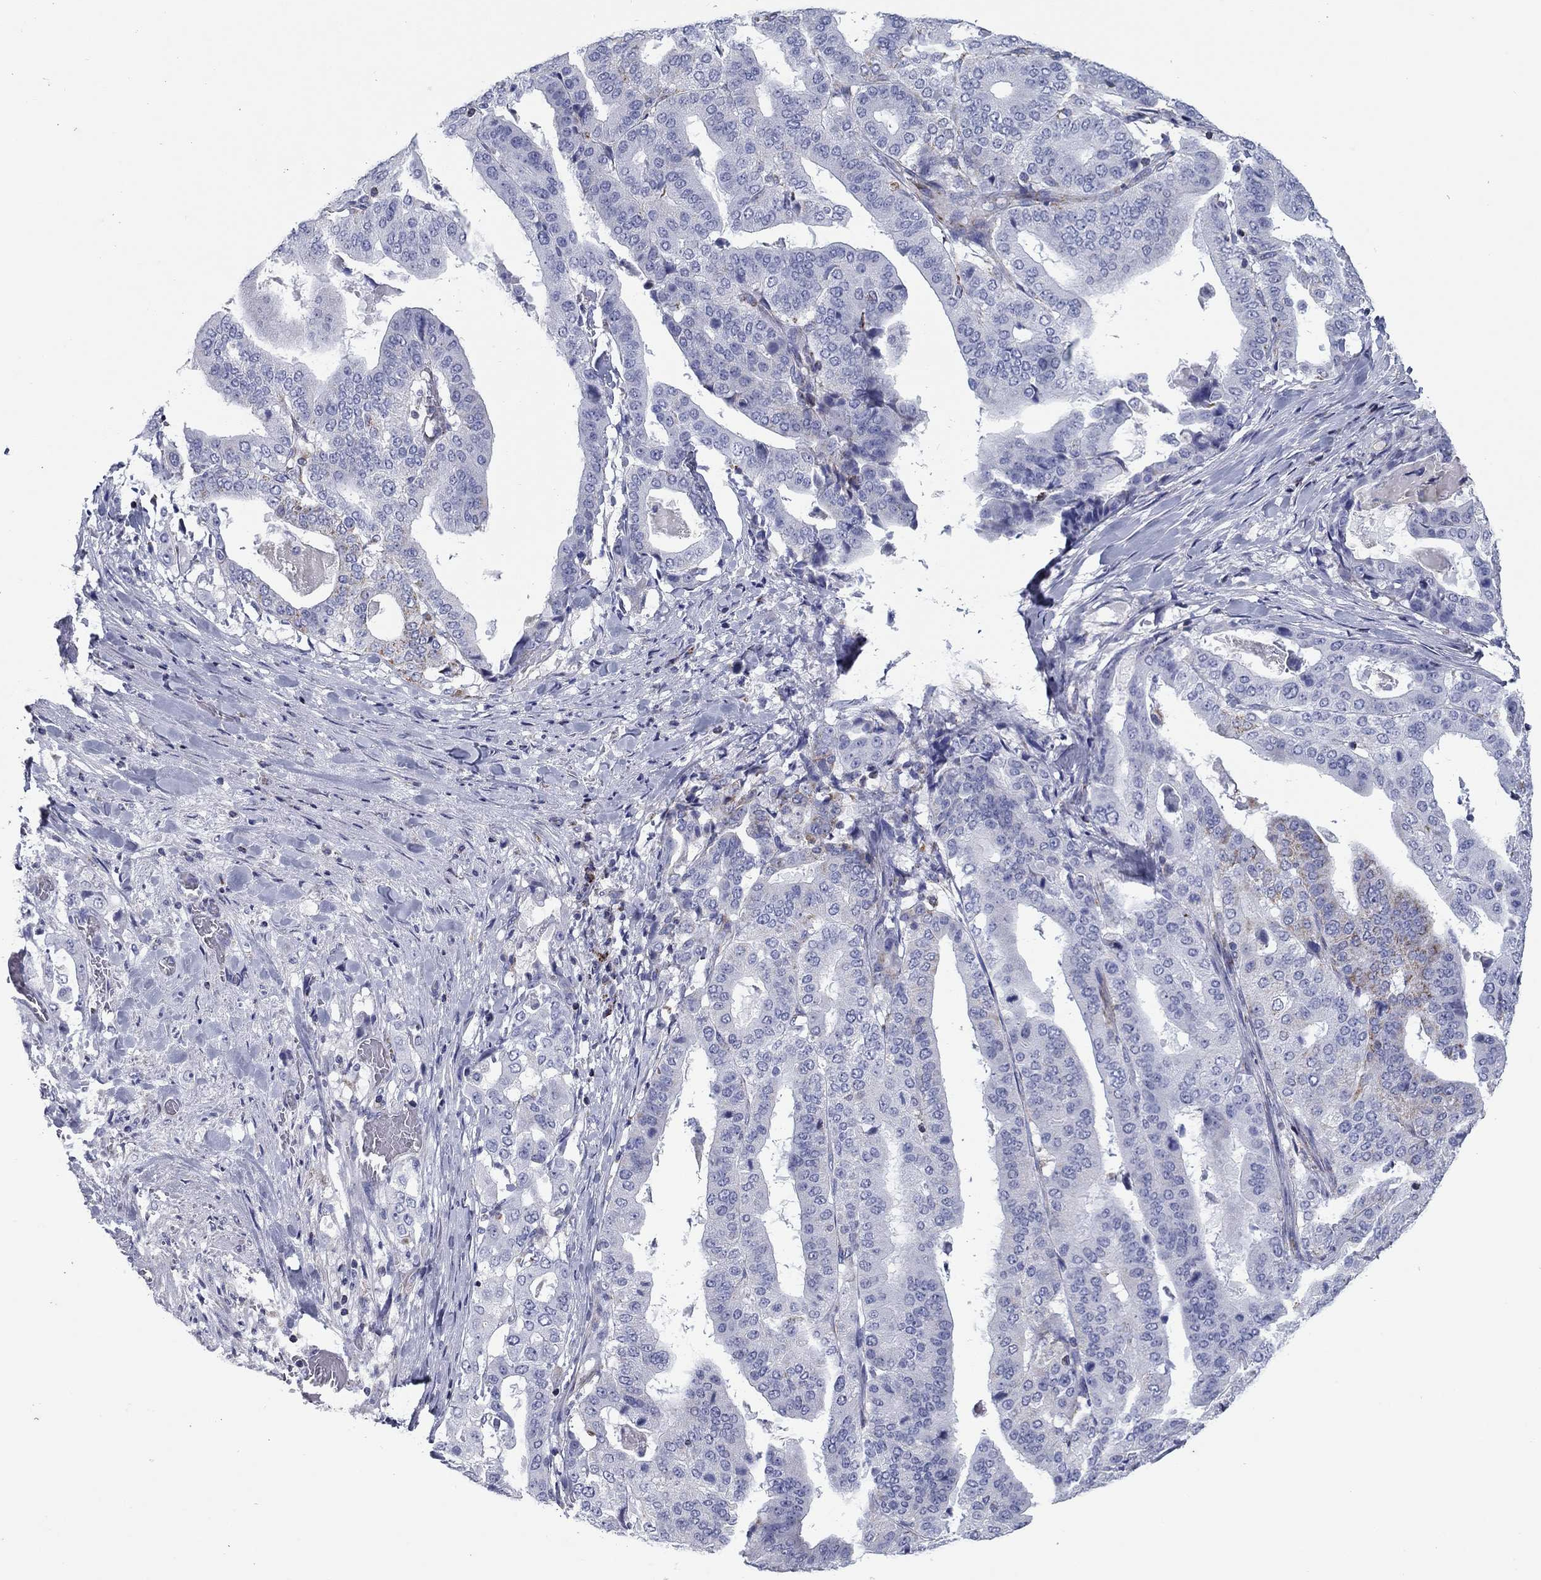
{"staining": {"intensity": "weak", "quantity": "<25%", "location": "cytoplasmic/membranous"}, "tissue": "stomach cancer", "cell_type": "Tumor cells", "image_type": "cancer", "snomed": [{"axis": "morphology", "description": "Adenocarcinoma, NOS"}, {"axis": "topography", "description": "Stomach"}], "caption": "Stomach cancer (adenocarcinoma) stained for a protein using immunohistochemistry (IHC) demonstrates no expression tumor cells.", "gene": "NDUFA4L2", "patient": {"sex": "male", "age": 48}}